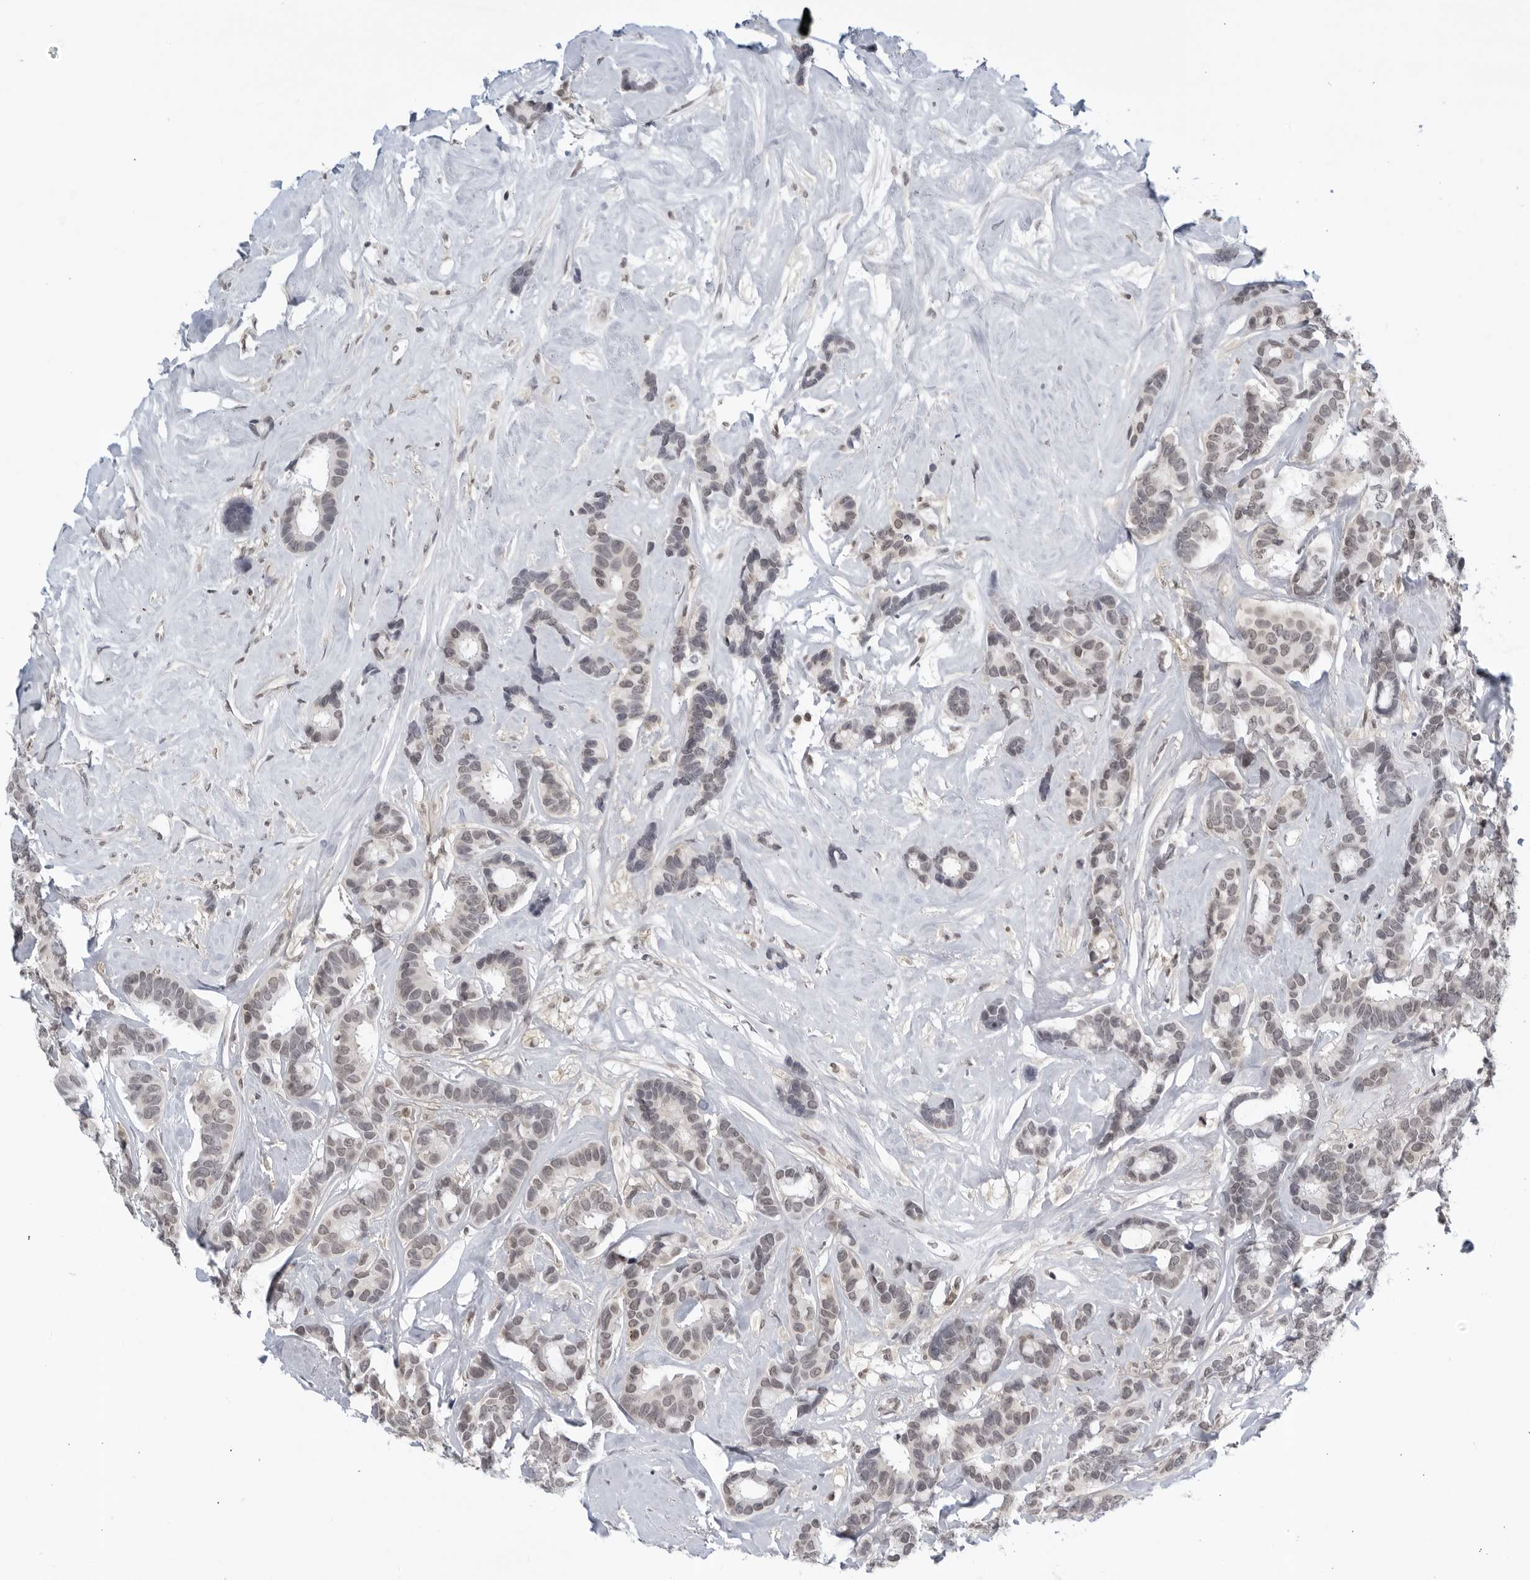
{"staining": {"intensity": "weak", "quantity": "25%-75%", "location": "nuclear"}, "tissue": "breast cancer", "cell_type": "Tumor cells", "image_type": "cancer", "snomed": [{"axis": "morphology", "description": "Duct carcinoma"}, {"axis": "topography", "description": "Breast"}], "caption": "Immunohistochemical staining of human breast cancer (infiltrating ductal carcinoma) reveals low levels of weak nuclear expression in about 25%-75% of tumor cells.", "gene": "CC2D1B", "patient": {"sex": "female", "age": 87}}